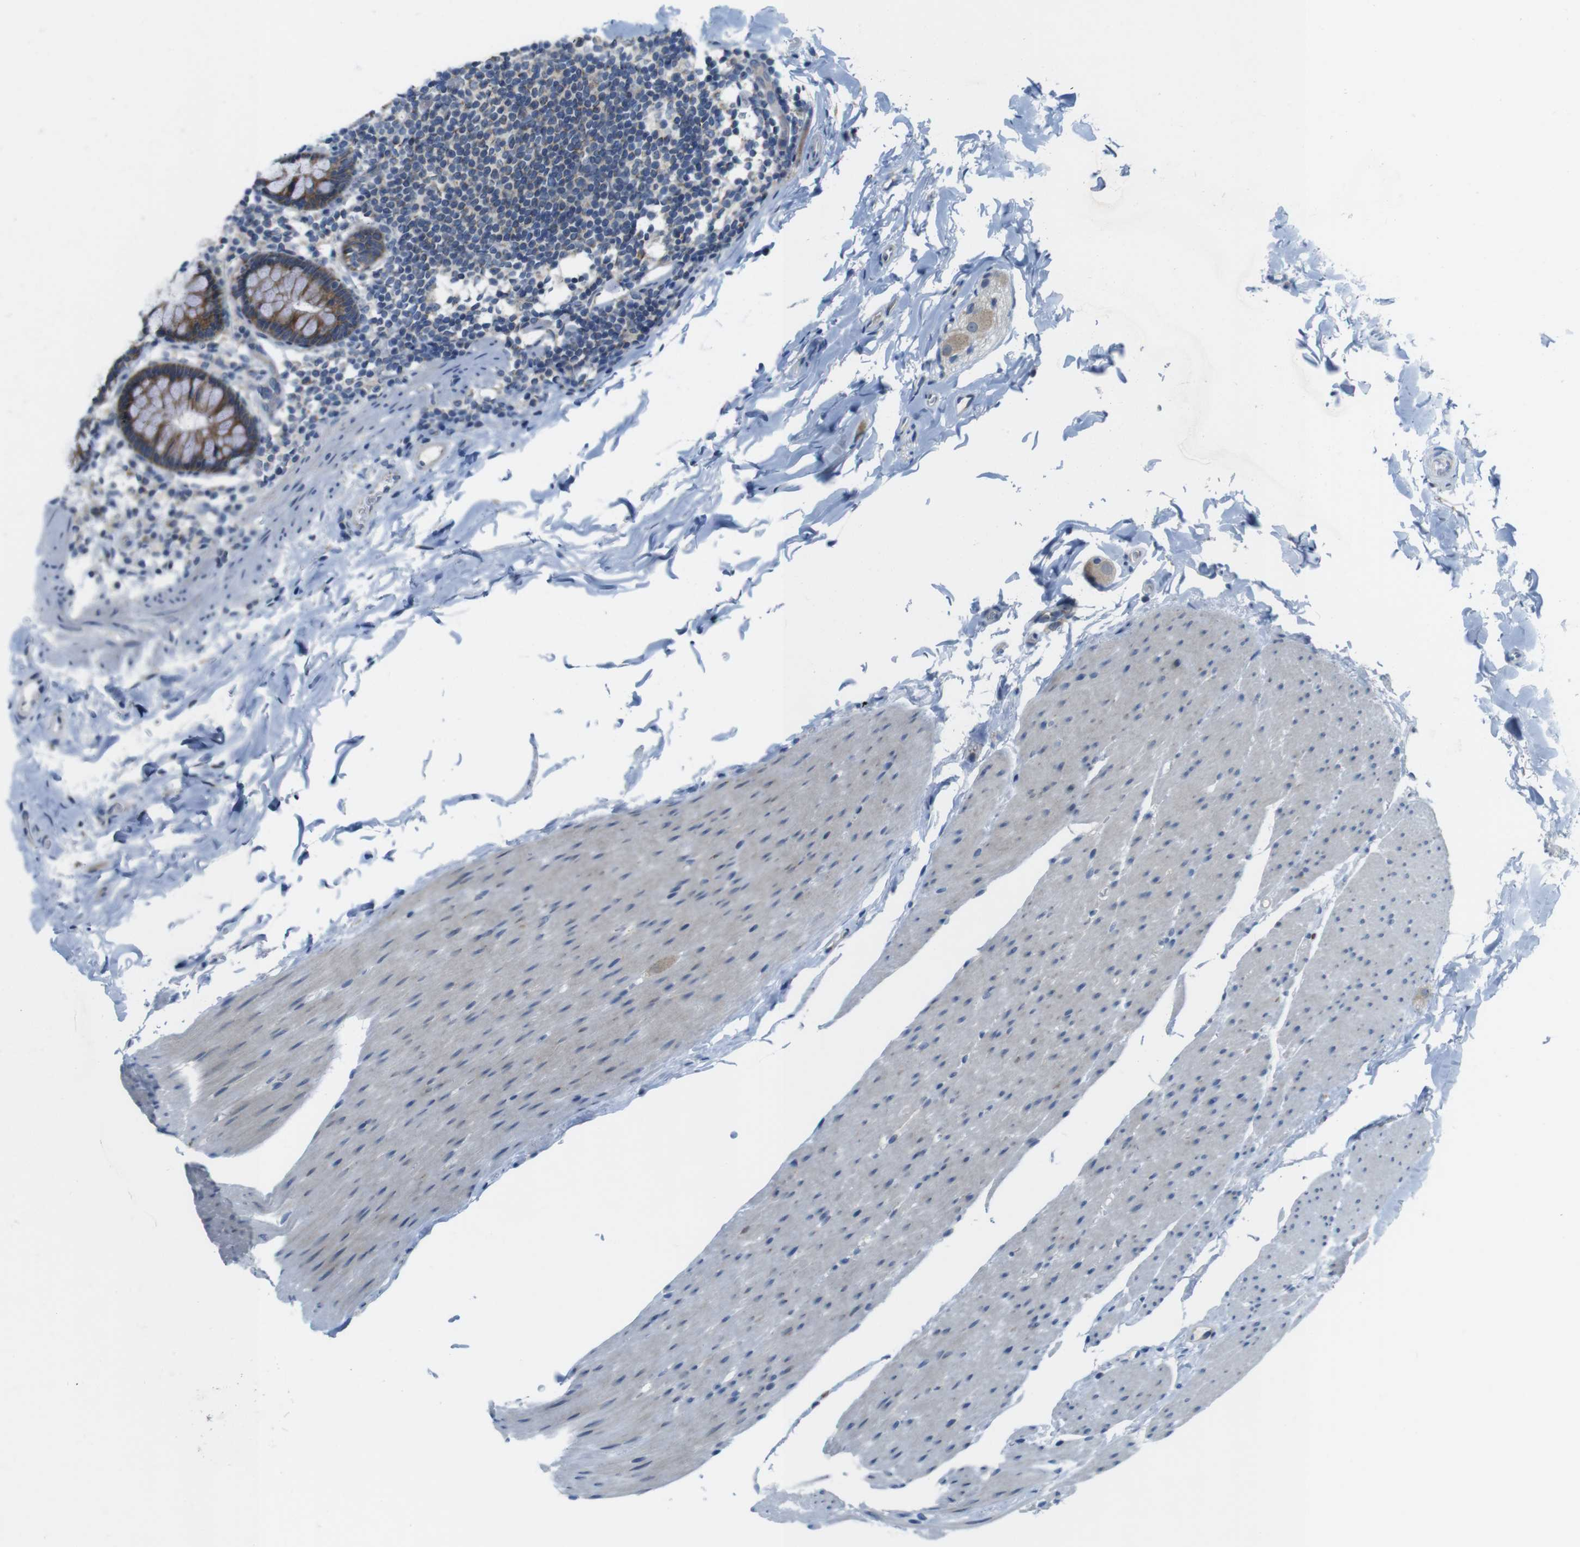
{"staining": {"intensity": "negative", "quantity": "none", "location": "none"}, "tissue": "colon", "cell_type": "Endothelial cells", "image_type": "normal", "snomed": [{"axis": "morphology", "description": "Normal tissue, NOS"}, {"axis": "topography", "description": "Colon"}], "caption": "The histopathology image exhibits no staining of endothelial cells in normal colon. (Brightfield microscopy of DAB IHC at high magnification).", "gene": "MARCHF1", "patient": {"sex": "female", "age": 80}}